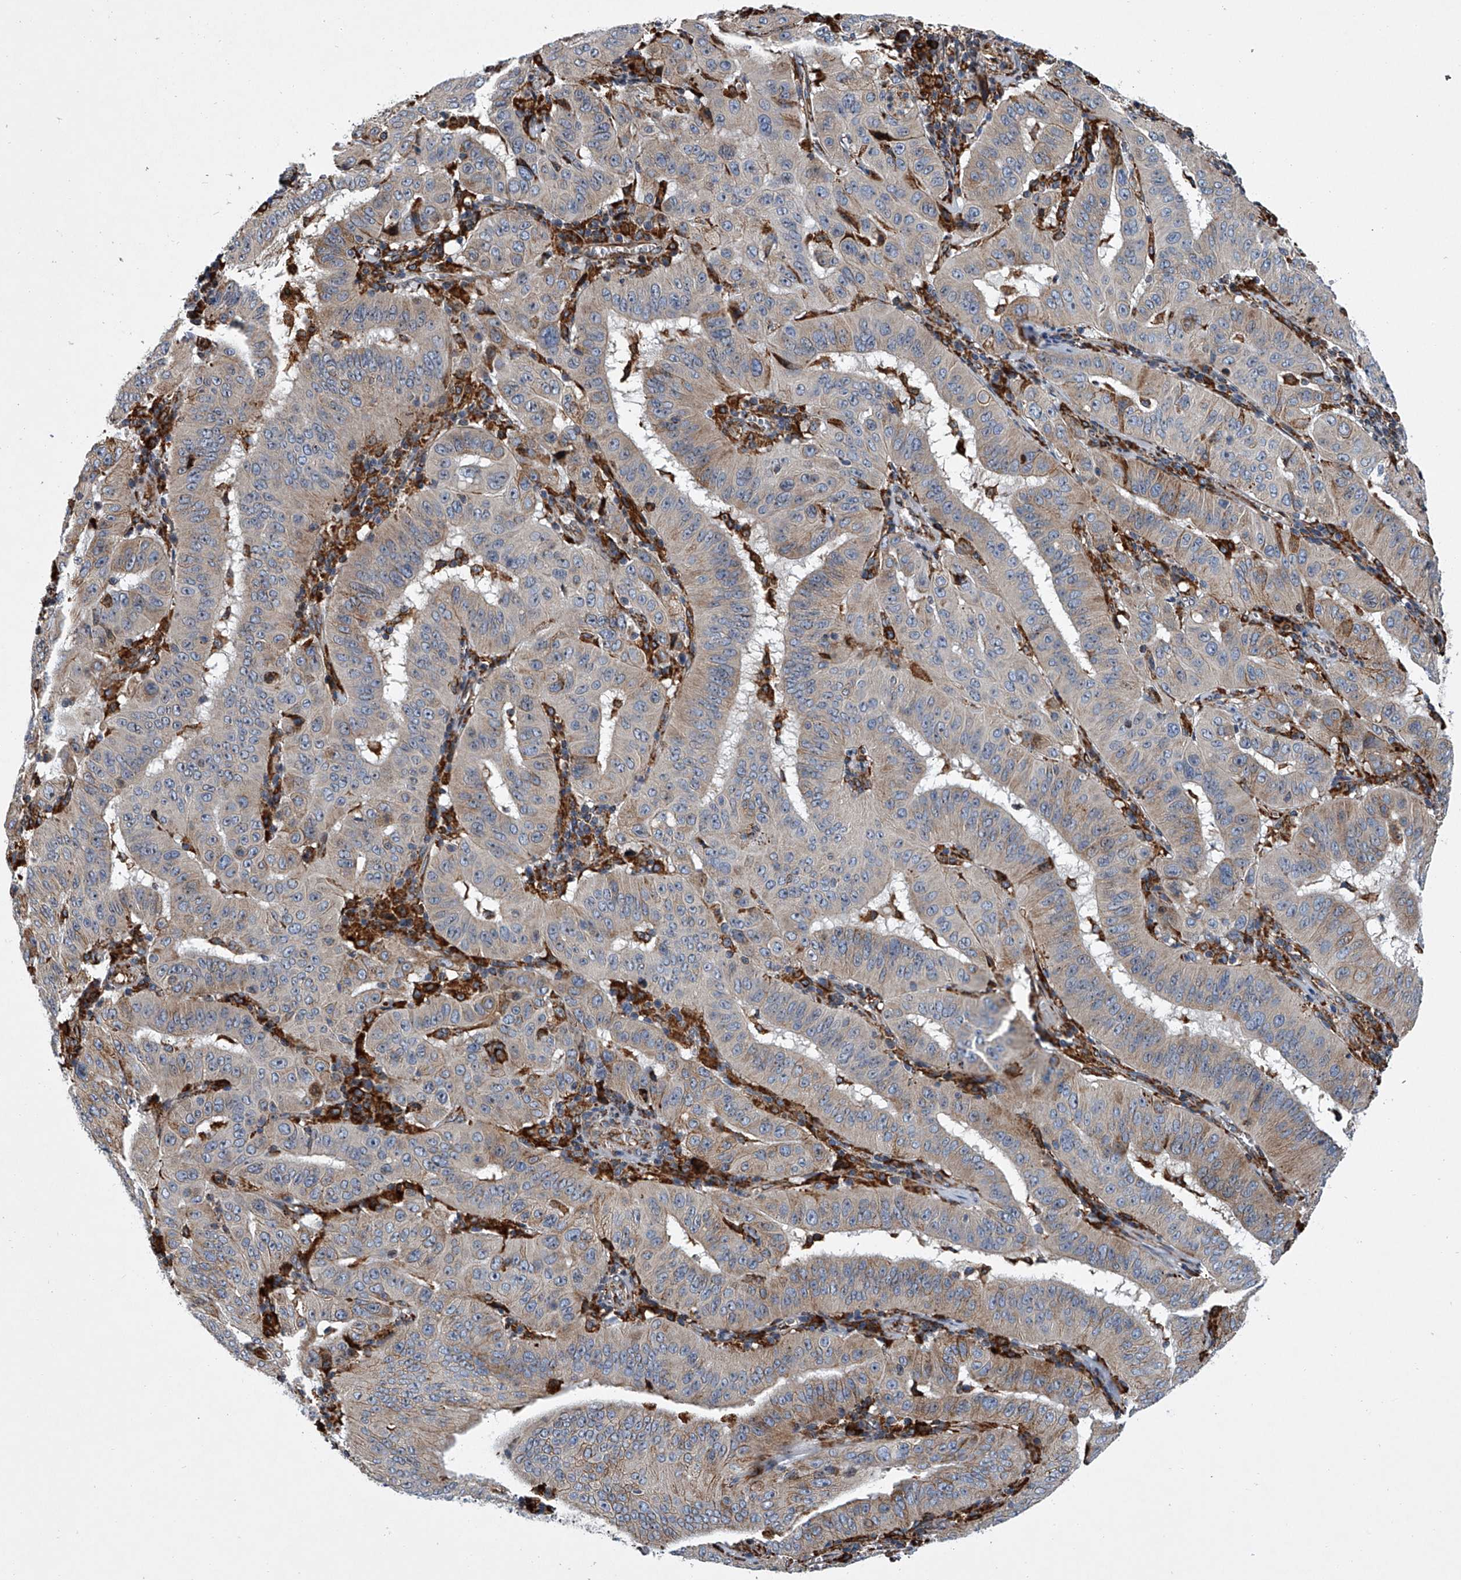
{"staining": {"intensity": "weak", "quantity": "<25%", "location": "cytoplasmic/membranous"}, "tissue": "pancreatic cancer", "cell_type": "Tumor cells", "image_type": "cancer", "snomed": [{"axis": "morphology", "description": "Adenocarcinoma, NOS"}, {"axis": "topography", "description": "Pancreas"}], "caption": "Immunohistochemistry (IHC) of adenocarcinoma (pancreatic) shows no staining in tumor cells. (Brightfield microscopy of DAB immunohistochemistry at high magnification).", "gene": "TMEM63C", "patient": {"sex": "male", "age": 63}}